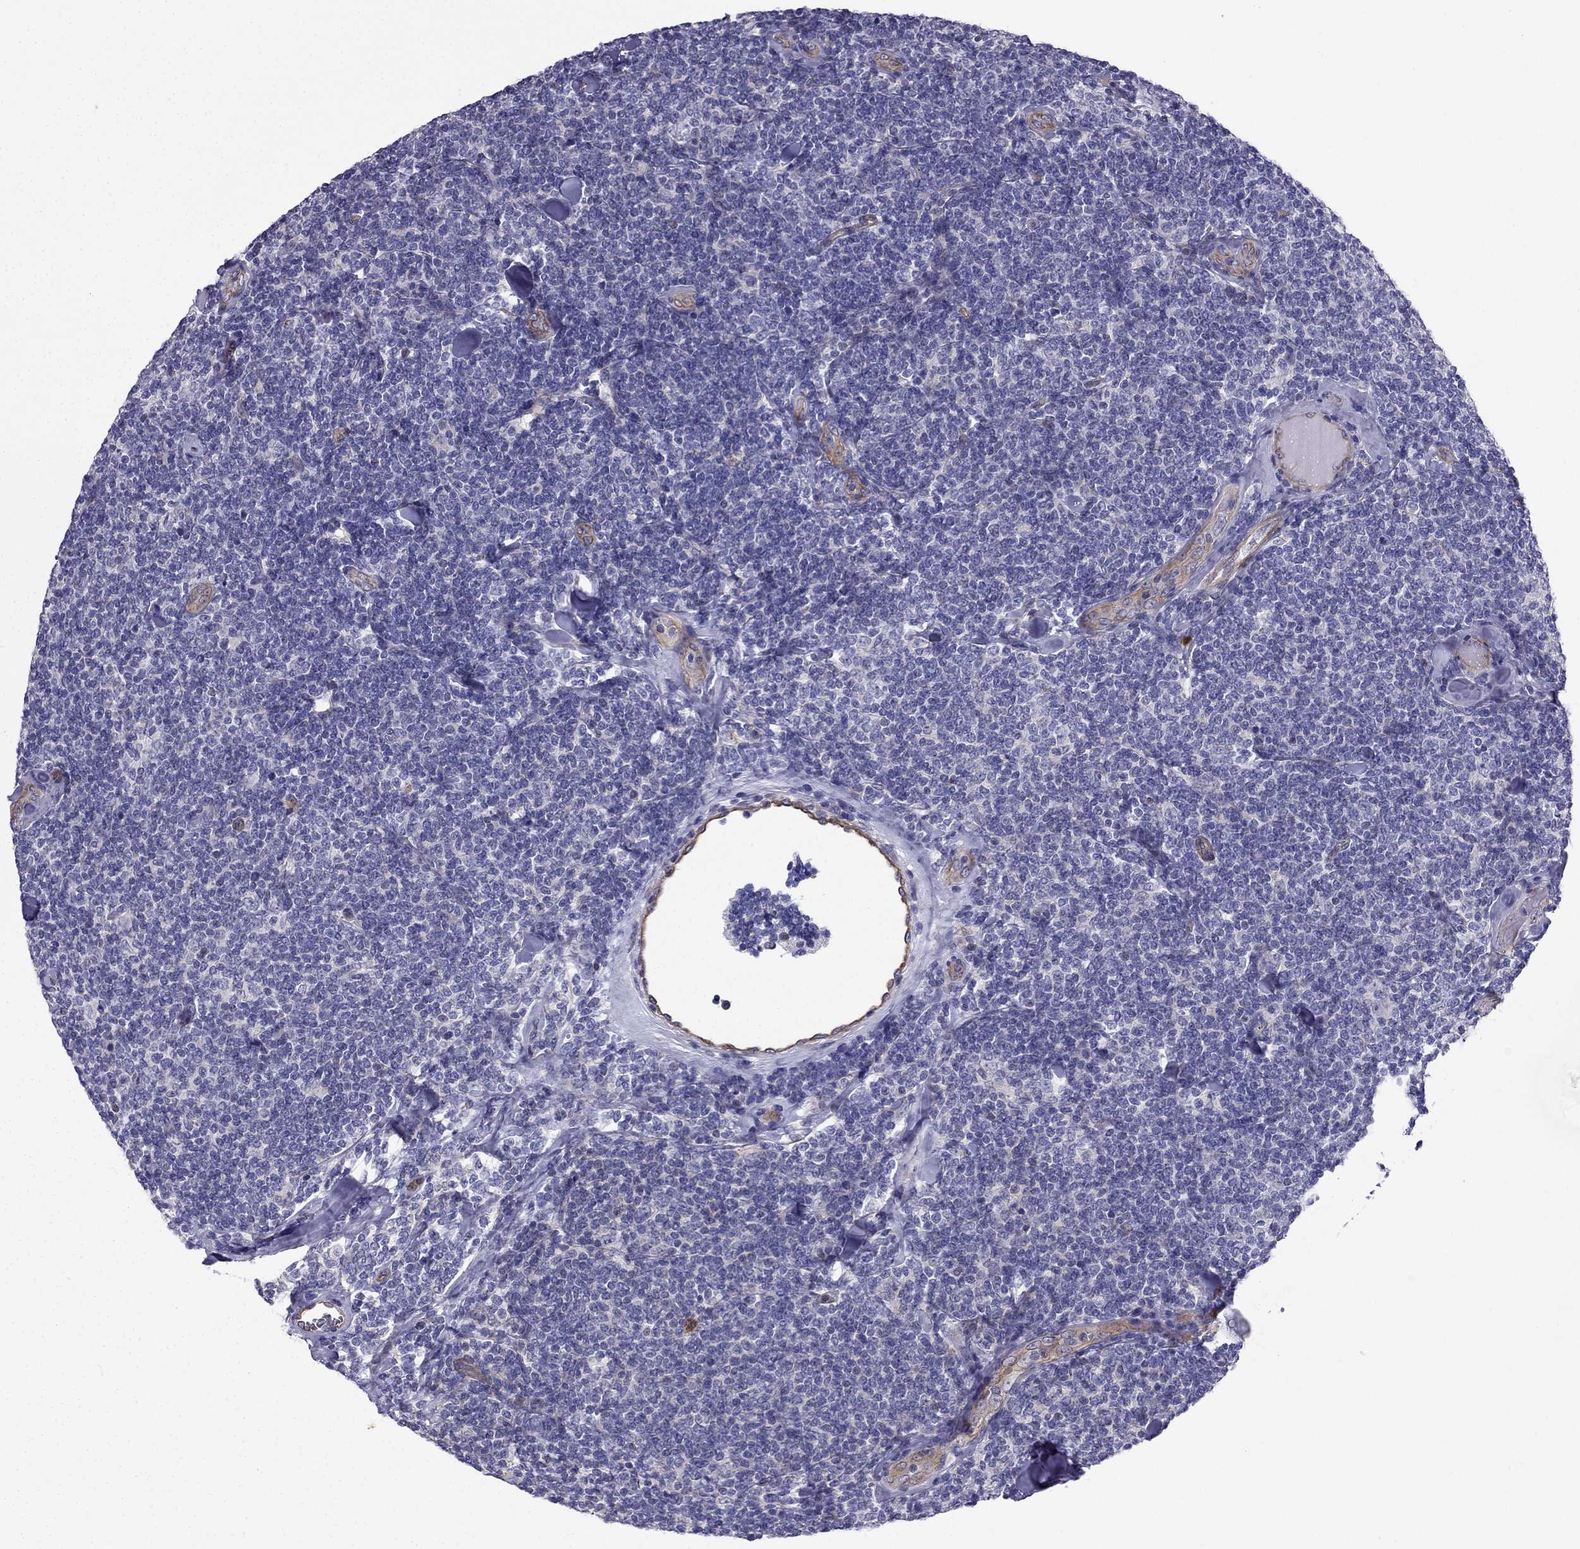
{"staining": {"intensity": "negative", "quantity": "none", "location": "none"}, "tissue": "lymphoma", "cell_type": "Tumor cells", "image_type": "cancer", "snomed": [{"axis": "morphology", "description": "Malignant lymphoma, non-Hodgkin's type, Low grade"}, {"axis": "topography", "description": "Lymph node"}], "caption": "Histopathology image shows no protein staining in tumor cells of malignant lymphoma, non-Hodgkin's type (low-grade) tissue.", "gene": "ENOX1", "patient": {"sex": "female", "age": 56}}